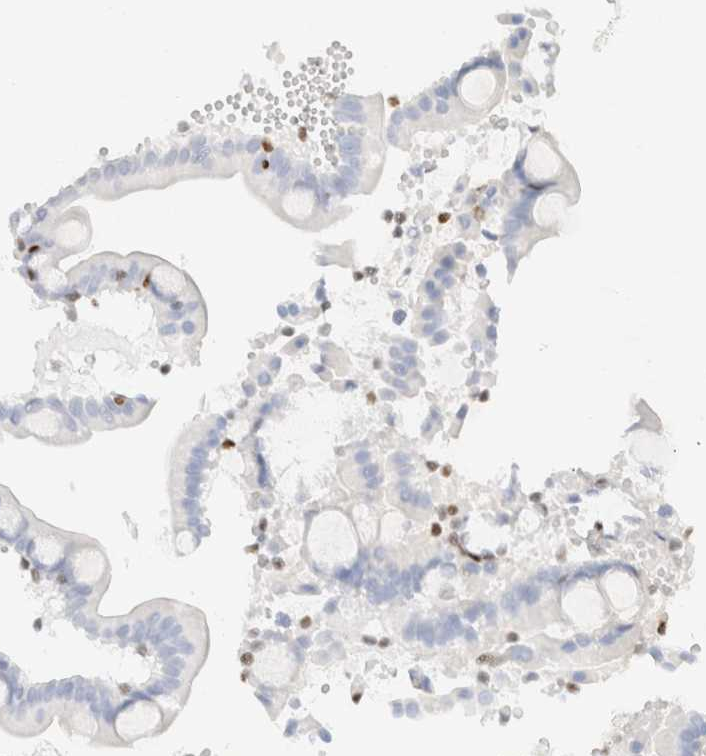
{"staining": {"intensity": "negative", "quantity": "none", "location": "none"}, "tissue": "duodenum", "cell_type": "Glandular cells", "image_type": "normal", "snomed": [{"axis": "morphology", "description": "Normal tissue, NOS"}, {"axis": "topography", "description": "Duodenum"}], "caption": "Glandular cells show no significant protein expression in unremarkable duodenum.", "gene": "IKZF3", "patient": {"sex": "male", "age": 54}}